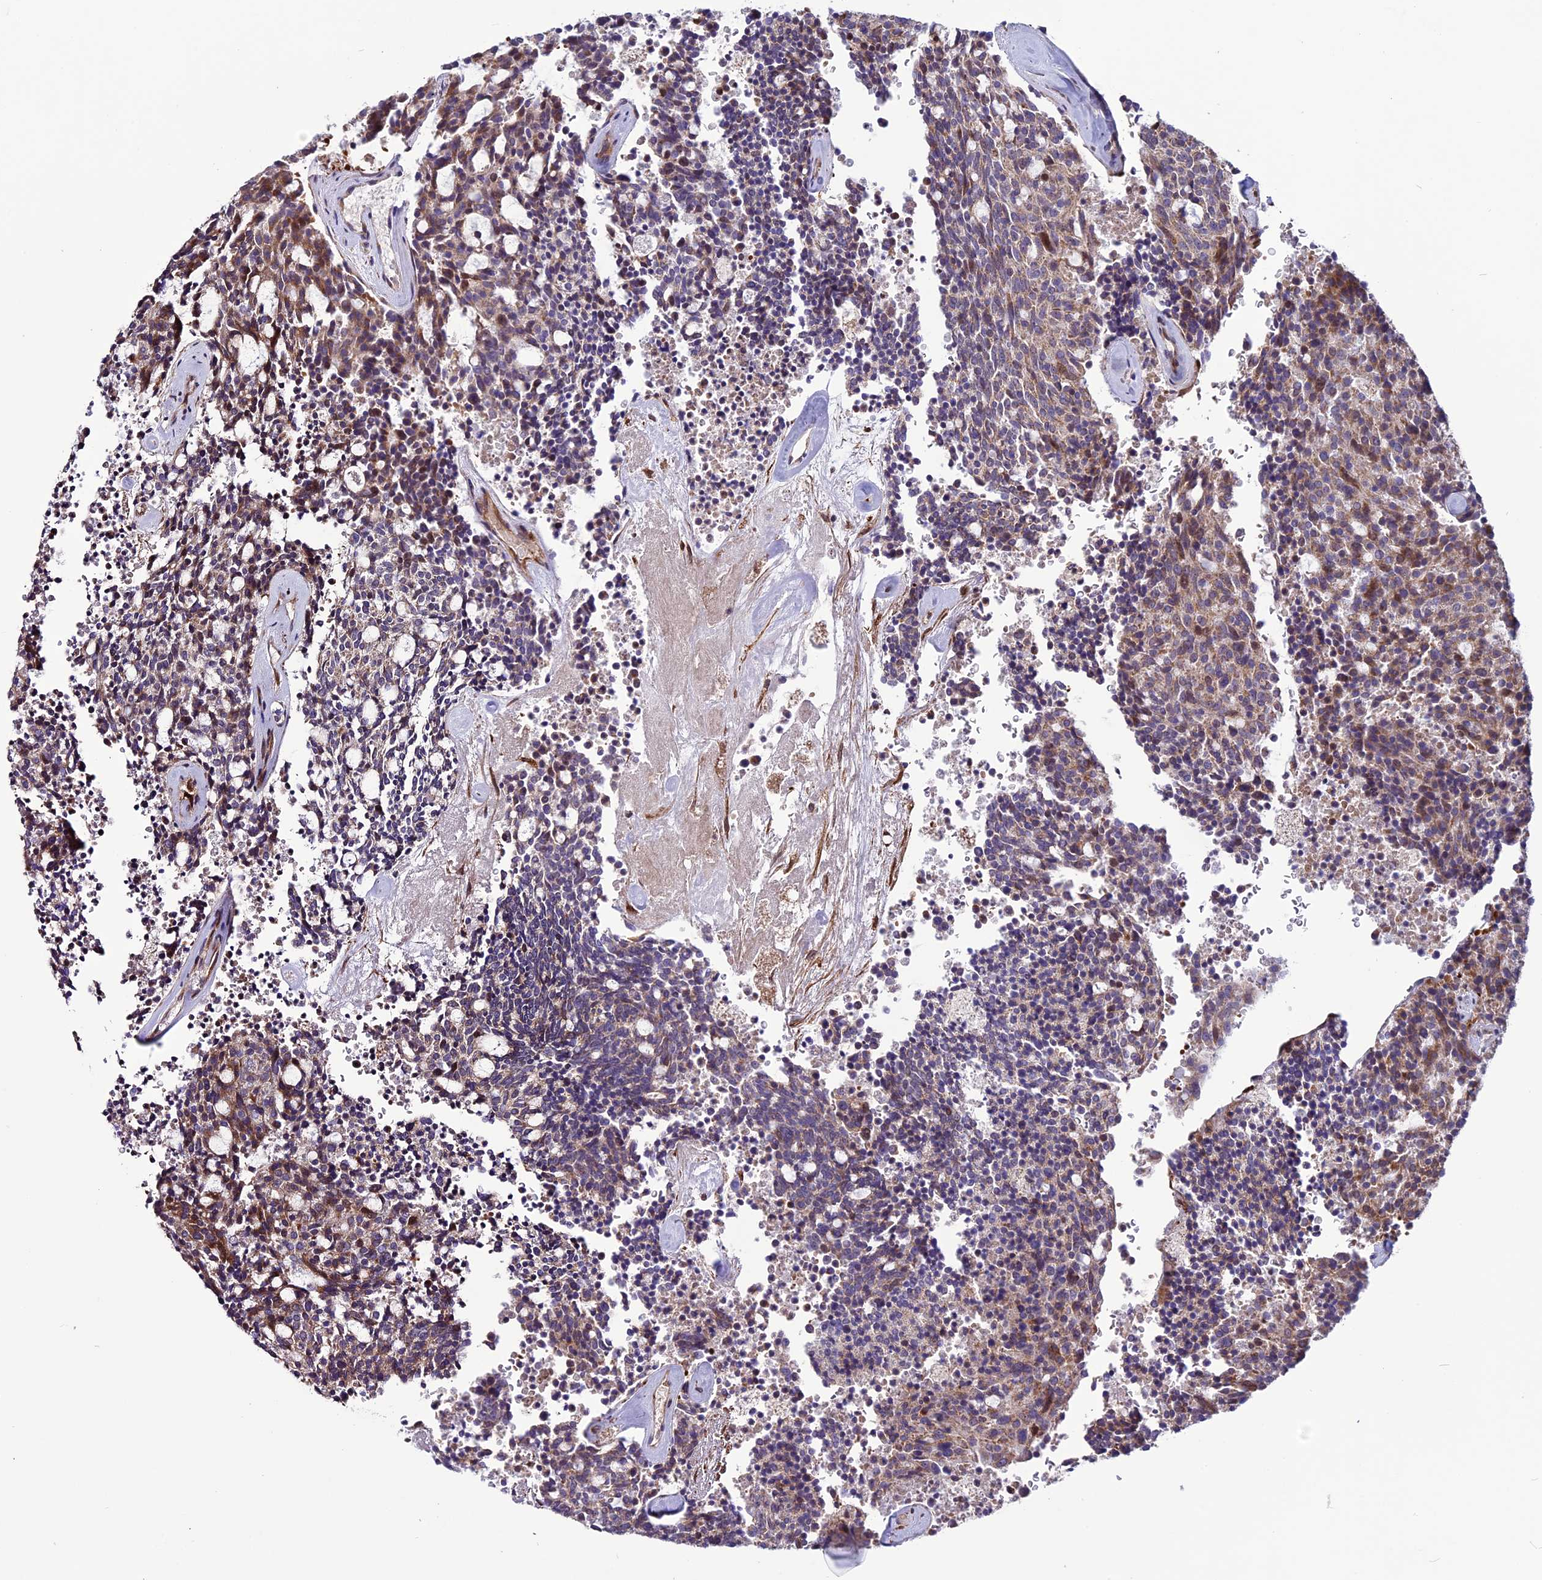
{"staining": {"intensity": "moderate", "quantity": "25%-75%", "location": "cytoplasmic/membranous"}, "tissue": "carcinoid", "cell_type": "Tumor cells", "image_type": "cancer", "snomed": [{"axis": "morphology", "description": "Carcinoid, malignant, NOS"}, {"axis": "topography", "description": "Pancreas"}], "caption": "Protein expression analysis of human carcinoid (malignant) reveals moderate cytoplasmic/membranous staining in approximately 25%-75% of tumor cells.", "gene": "MIEF2", "patient": {"sex": "female", "age": 54}}